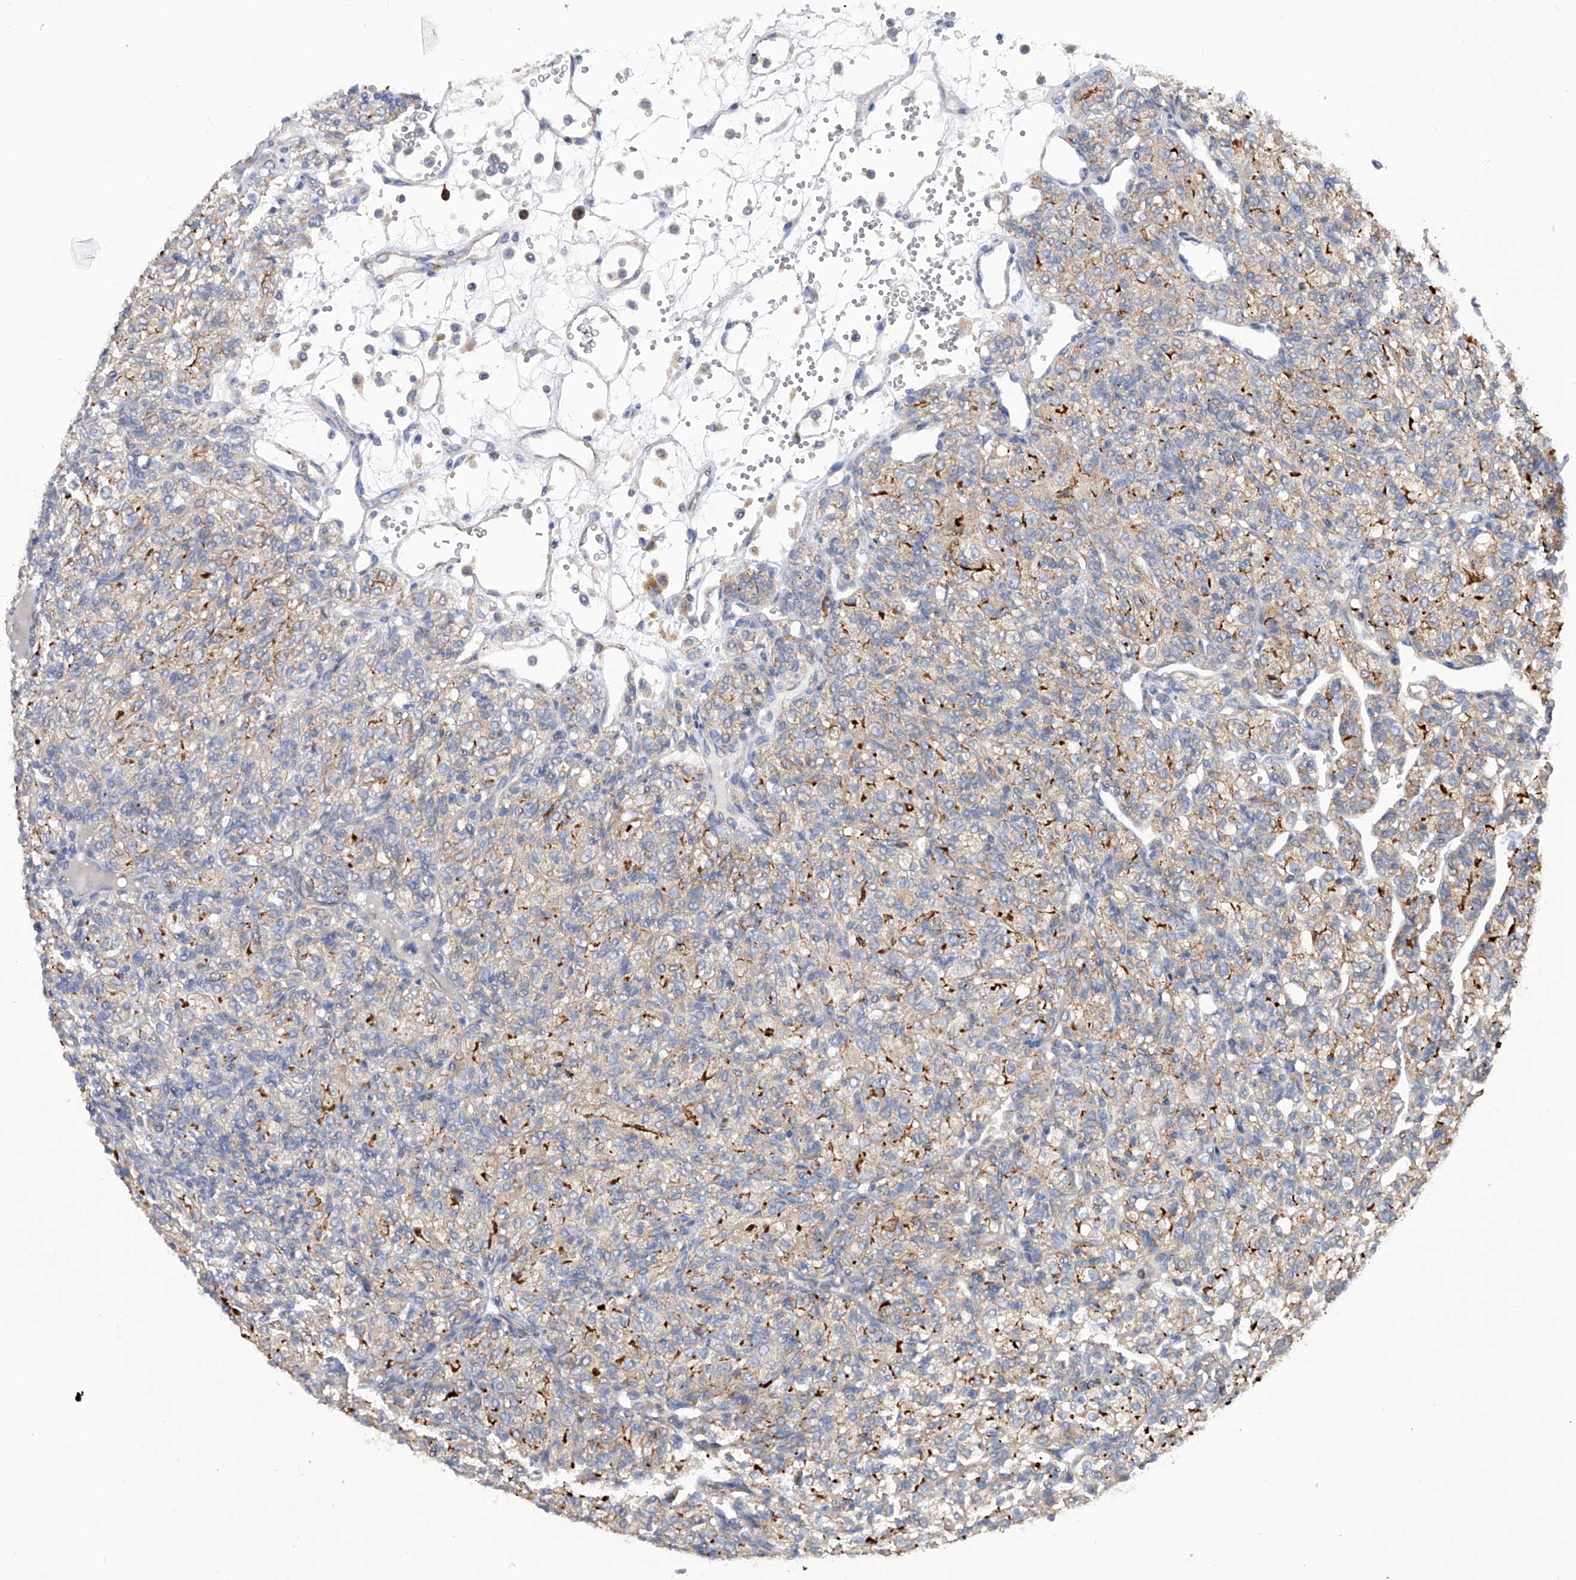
{"staining": {"intensity": "moderate", "quantity": "25%-75%", "location": "cytoplasmic/membranous"}, "tissue": "renal cancer", "cell_type": "Tumor cells", "image_type": "cancer", "snomed": [{"axis": "morphology", "description": "Adenocarcinoma, NOS"}, {"axis": "topography", "description": "Kidney"}], "caption": "Immunohistochemistry of renal adenocarcinoma exhibits medium levels of moderate cytoplasmic/membranous expression in about 25%-75% of tumor cells.", "gene": "MLYCD", "patient": {"sex": "male", "age": 77}}